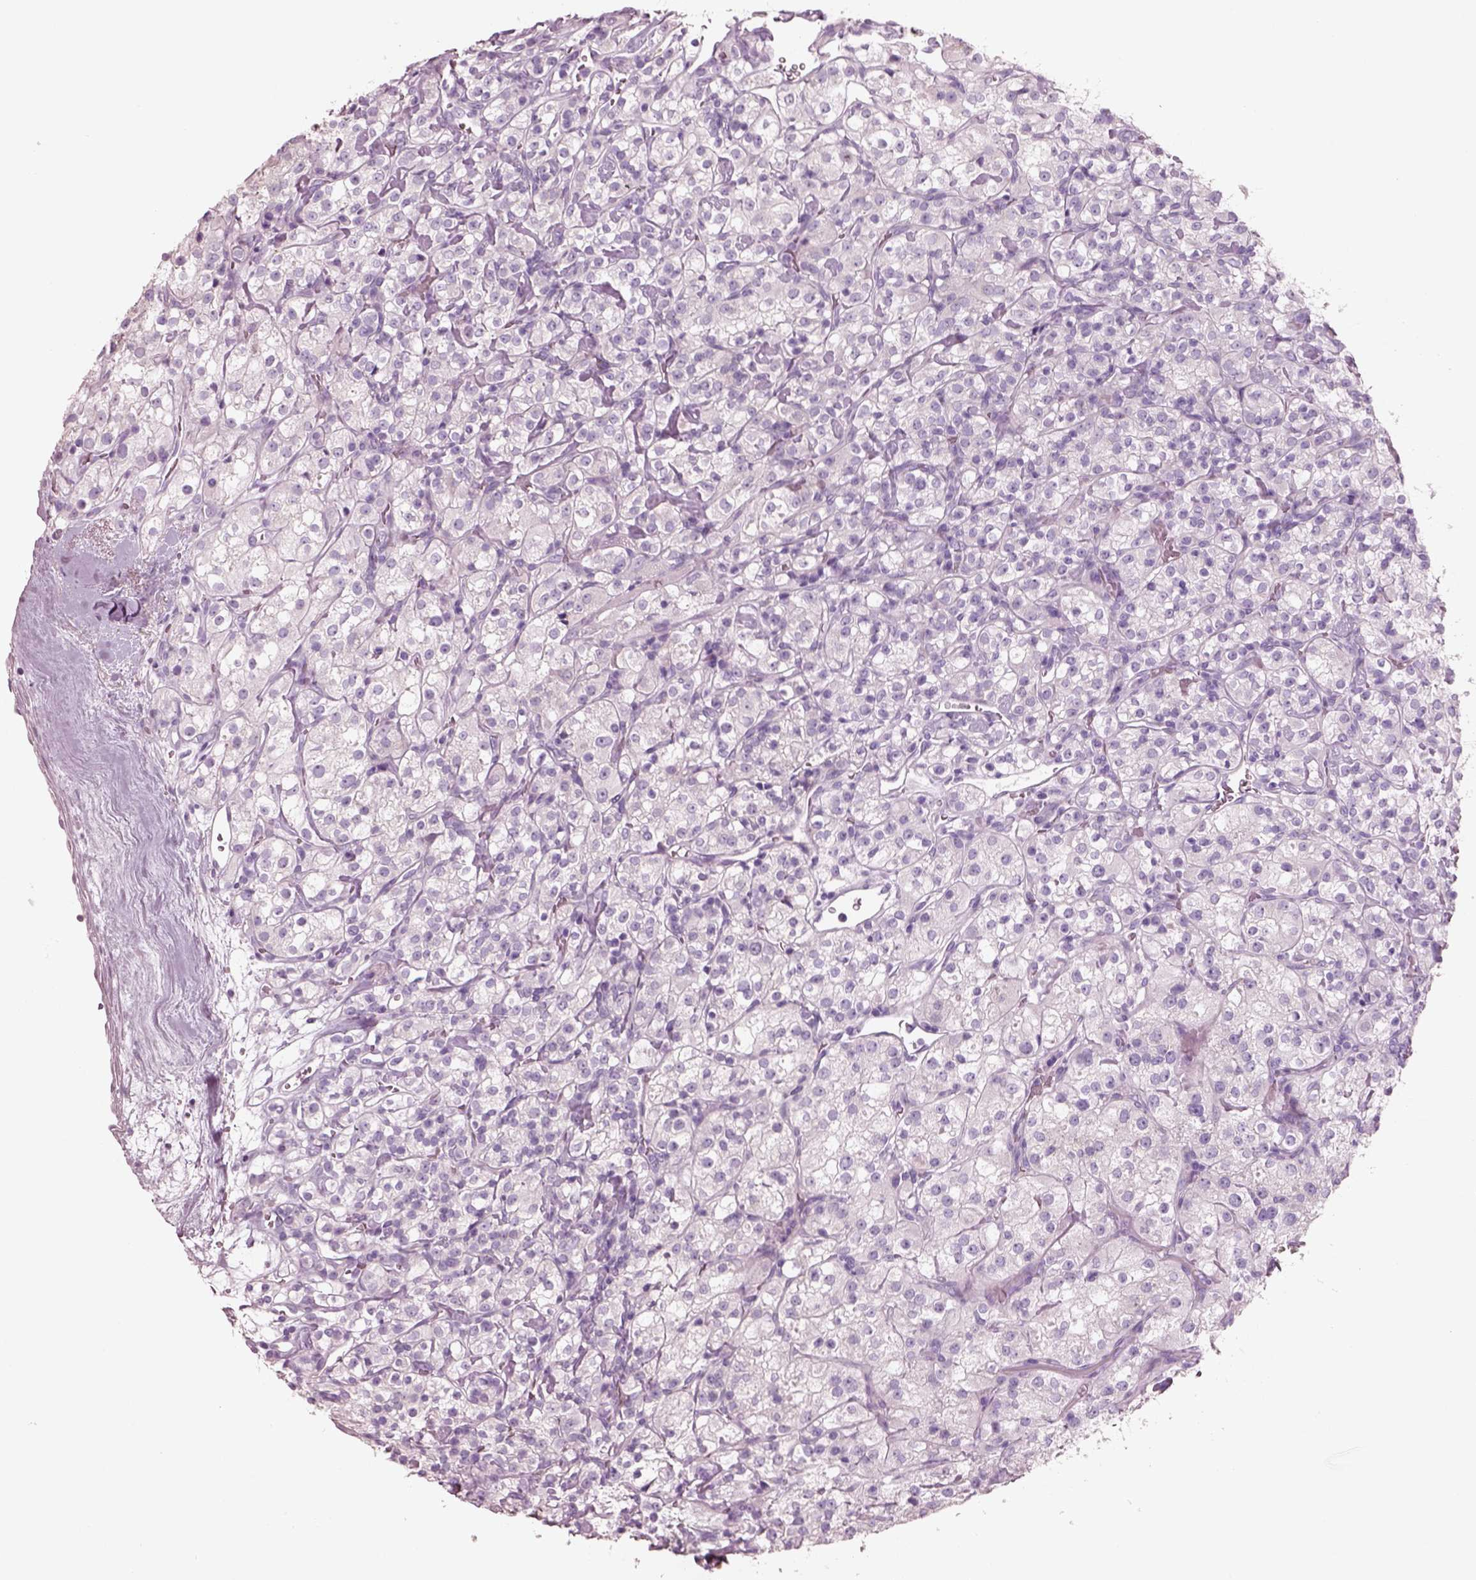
{"staining": {"intensity": "negative", "quantity": "none", "location": "none"}, "tissue": "renal cancer", "cell_type": "Tumor cells", "image_type": "cancer", "snomed": [{"axis": "morphology", "description": "Adenocarcinoma, NOS"}, {"axis": "topography", "description": "Kidney"}], "caption": "An immunohistochemistry (IHC) micrograph of renal adenocarcinoma is shown. There is no staining in tumor cells of renal adenocarcinoma.", "gene": "PNOC", "patient": {"sex": "male", "age": 77}}